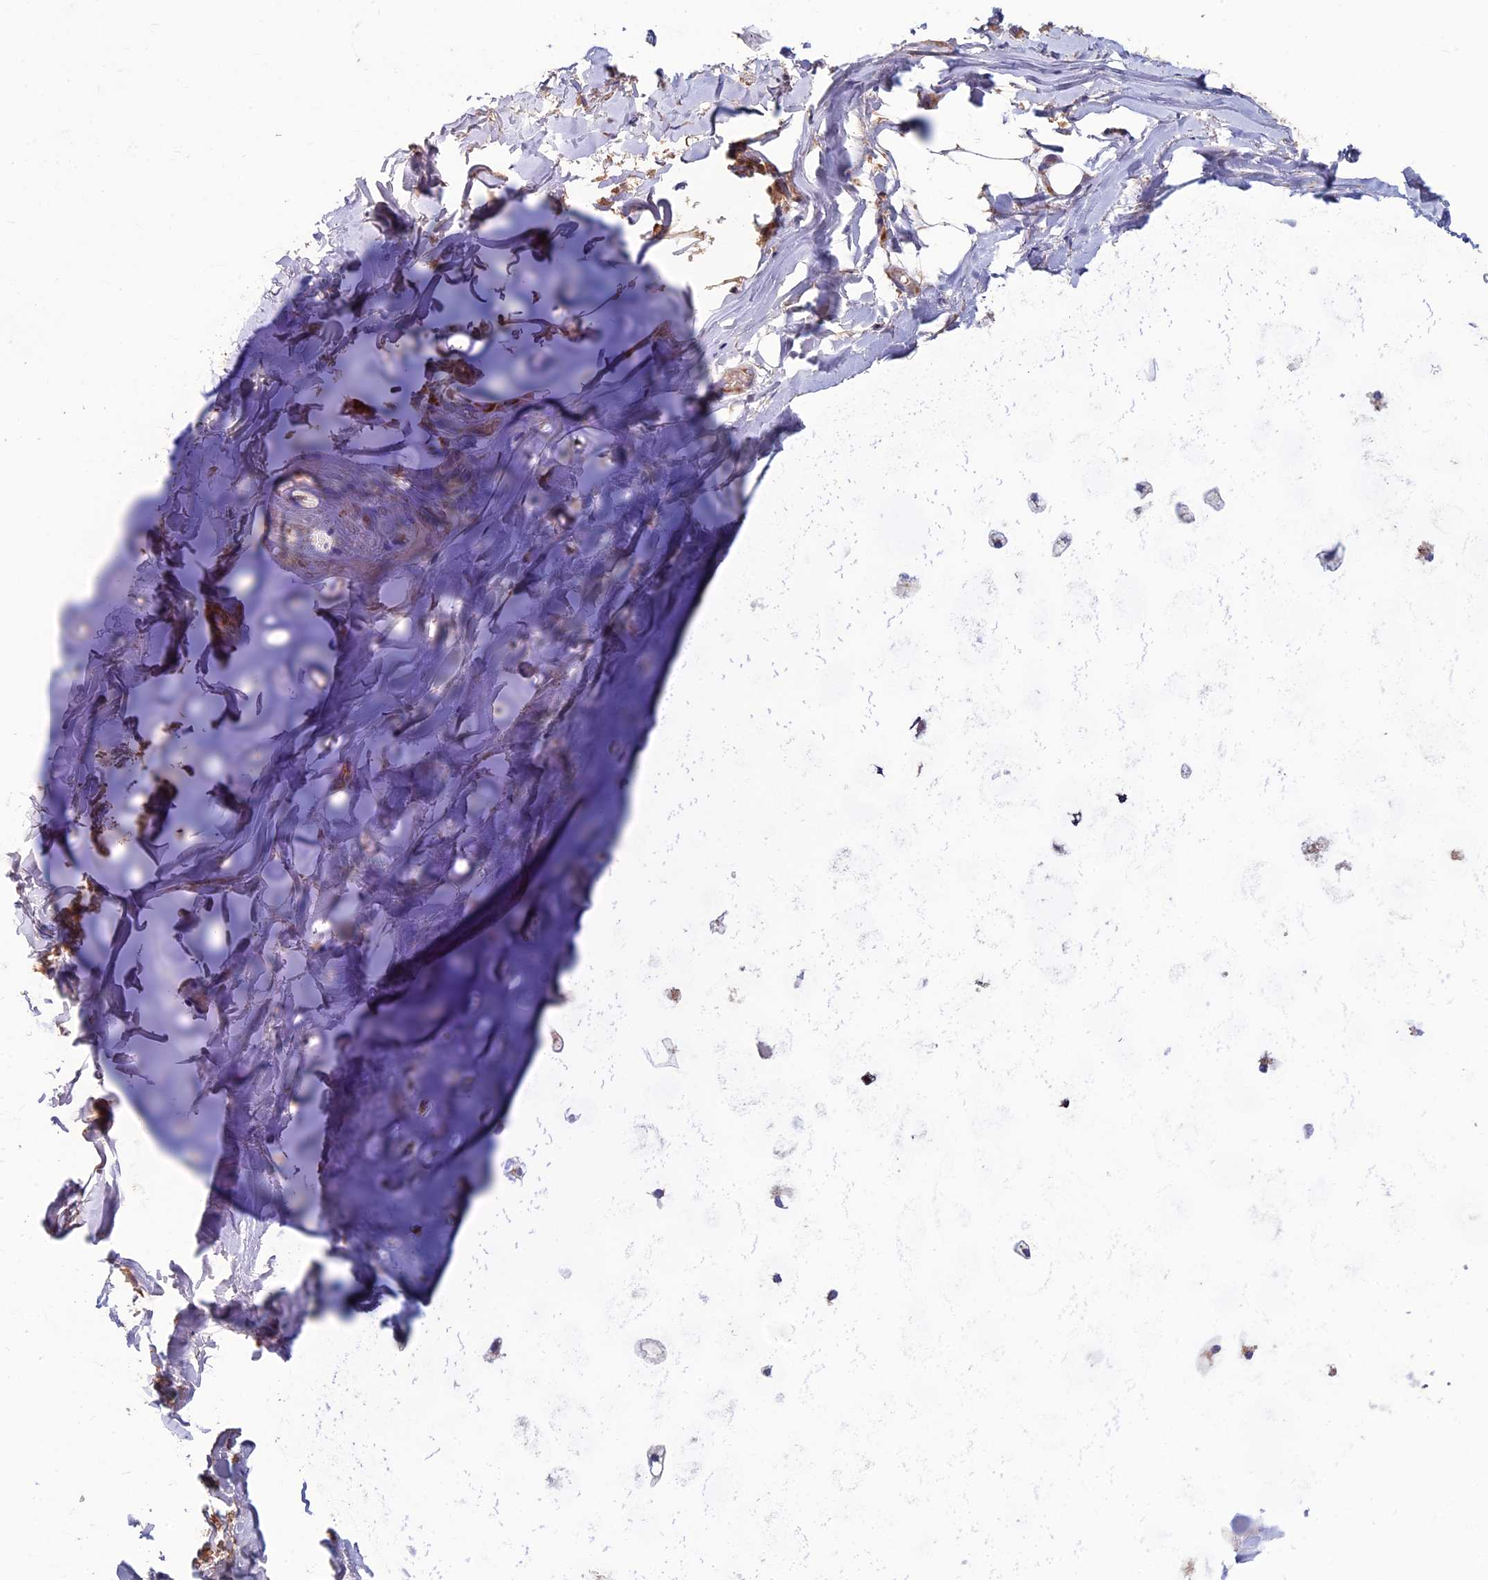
{"staining": {"intensity": "negative", "quantity": "none", "location": "none"}, "tissue": "adipose tissue", "cell_type": "Adipocytes", "image_type": "normal", "snomed": [{"axis": "morphology", "description": "Normal tissue, NOS"}, {"axis": "topography", "description": "Lymph node"}, {"axis": "topography", "description": "Cartilage tissue"}, {"axis": "topography", "description": "Bronchus"}], "caption": "This is an IHC histopathology image of unremarkable adipose tissue. There is no staining in adipocytes.", "gene": "SLC15A5", "patient": {"sex": "male", "age": 63}}